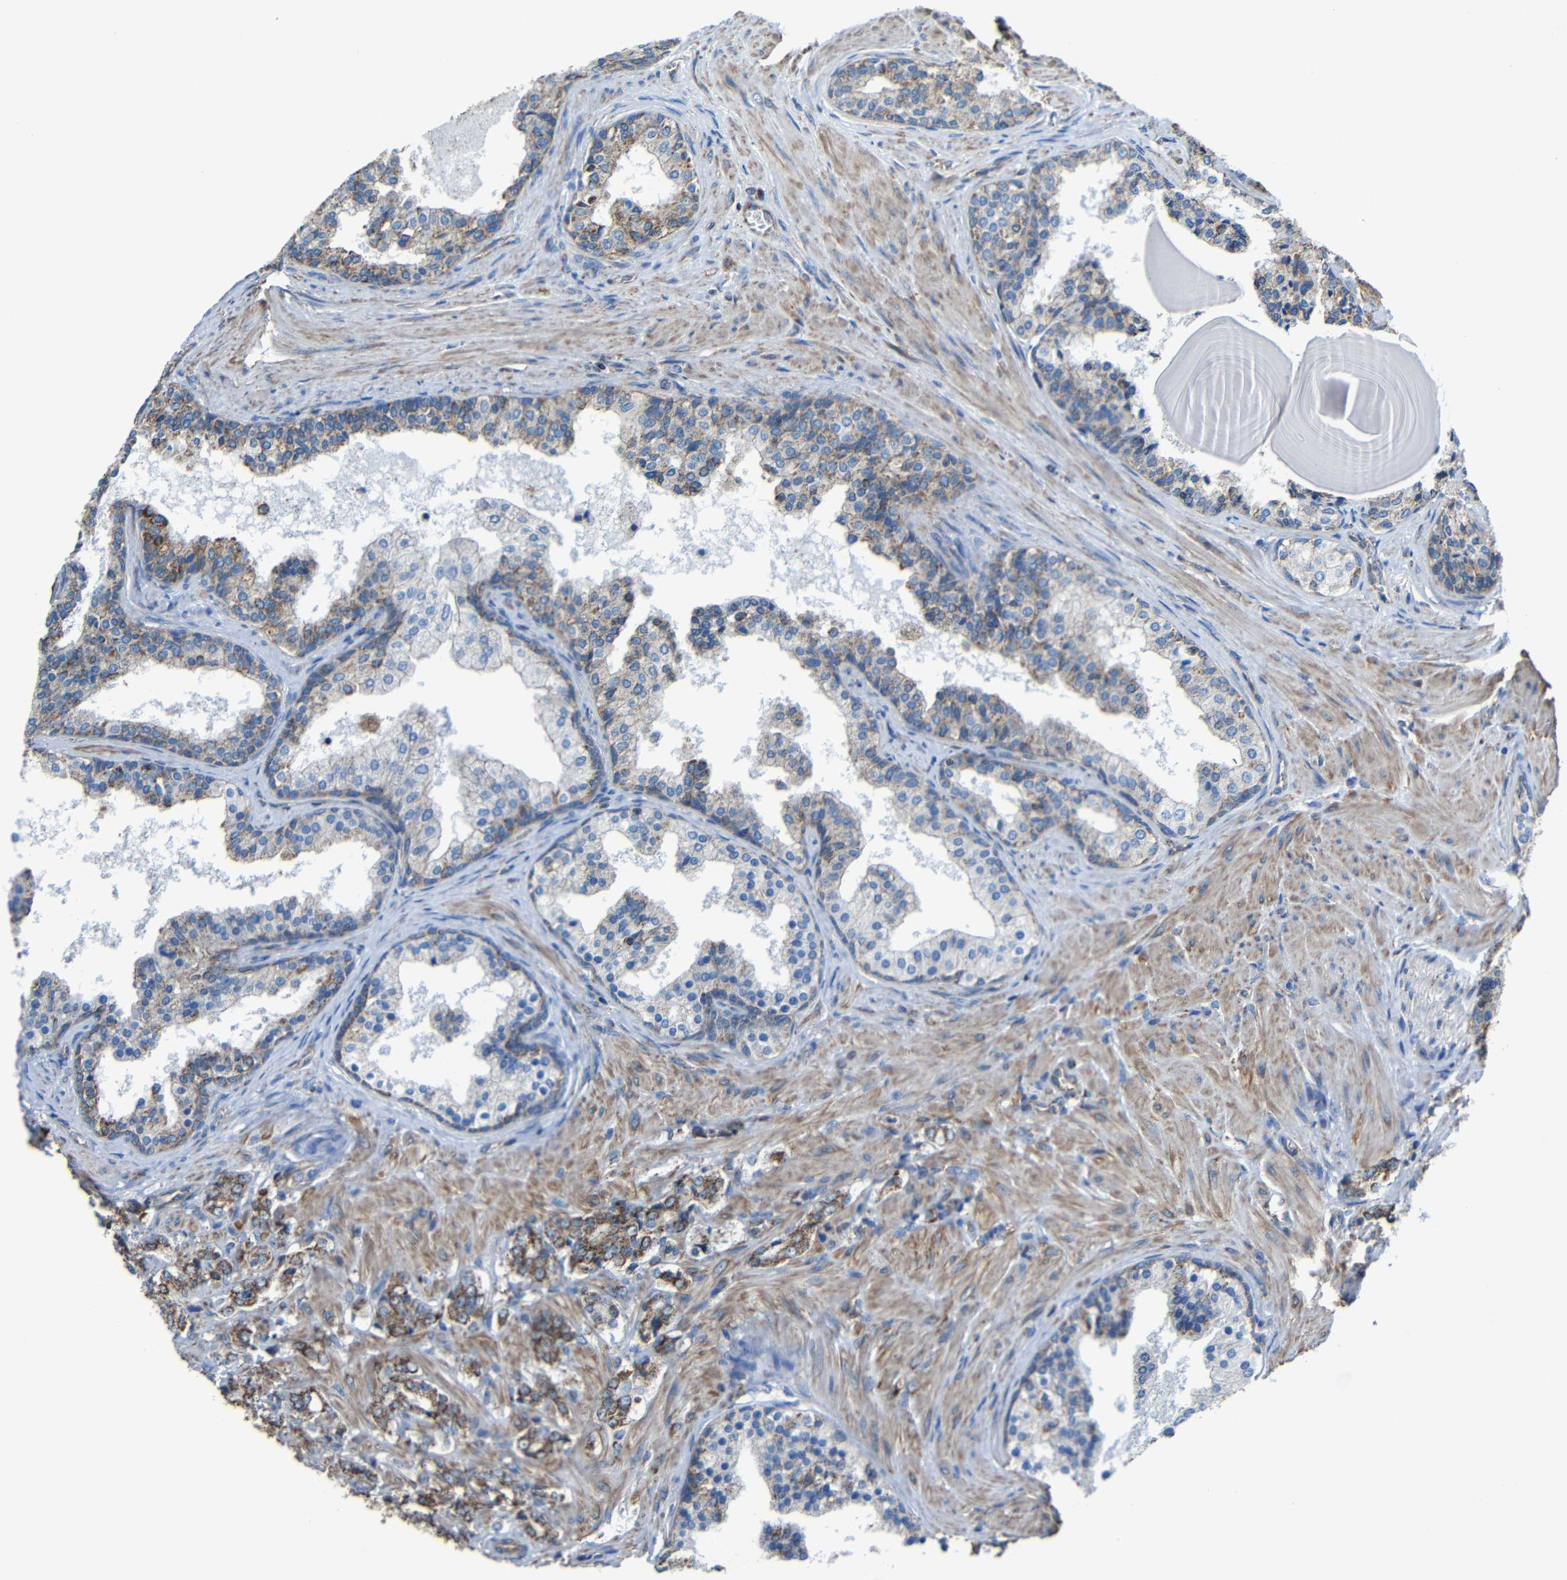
{"staining": {"intensity": "strong", "quantity": ">75%", "location": "cytoplasmic/membranous"}, "tissue": "prostate cancer", "cell_type": "Tumor cells", "image_type": "cancer", "snomed": [{"axis": "morphology", "description": "Adenocarcinoma, Low grade"}, {"axis": "topography", "description": "Prostate"}], "caption": "Low-grade adenocarcinoma (prostate) tissue exhibits strong cytoplasmic/membranous expression in approximately >75% of tumor cells, visualized by immunohistochemistry.", "gene": "INTS6L", "patient": {"sex": "male", "age": 60}}